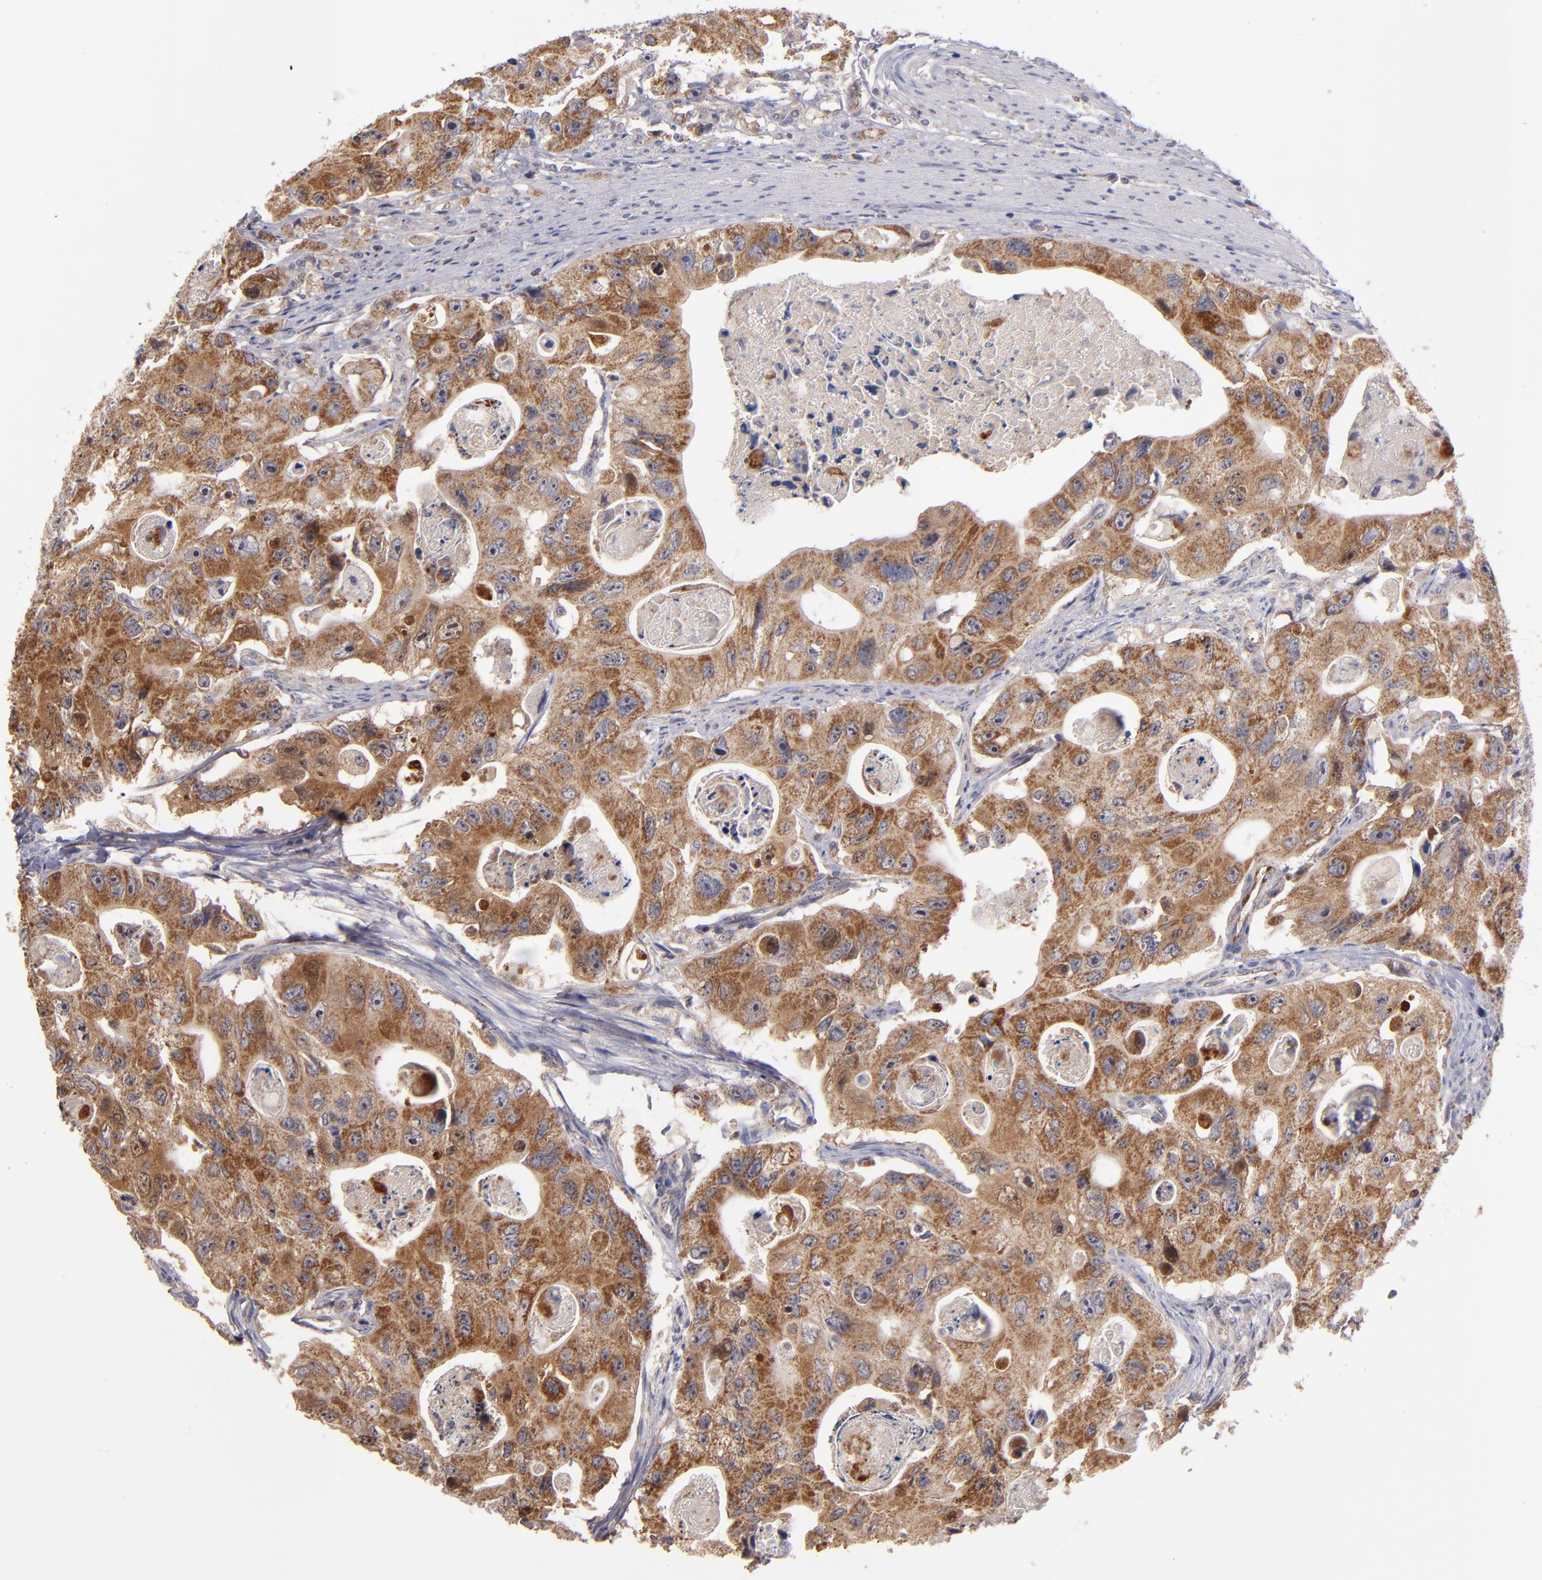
{"staining": {"intensity": "moderate", "quantity": ">75%", "location": "cytoplasmic/membranous"}, "tissue": "colorectal cancer", "cell_type": "Tumor cells", "image_type": "cancer", "snomed": [{"axis": "morphology", "description": "Adenocarcinoma, NOS"}, {"axis": "topography", "description": "Colon"}], "caption": "Colorectal cancer (adenocarcinoma) stained with IHC exhibits moderate cytoplasmic/membranous positivity in approximately >75% of tumor cells.", "gene": "DIABLO", "patient": {"sex": "female", "age": 46}}